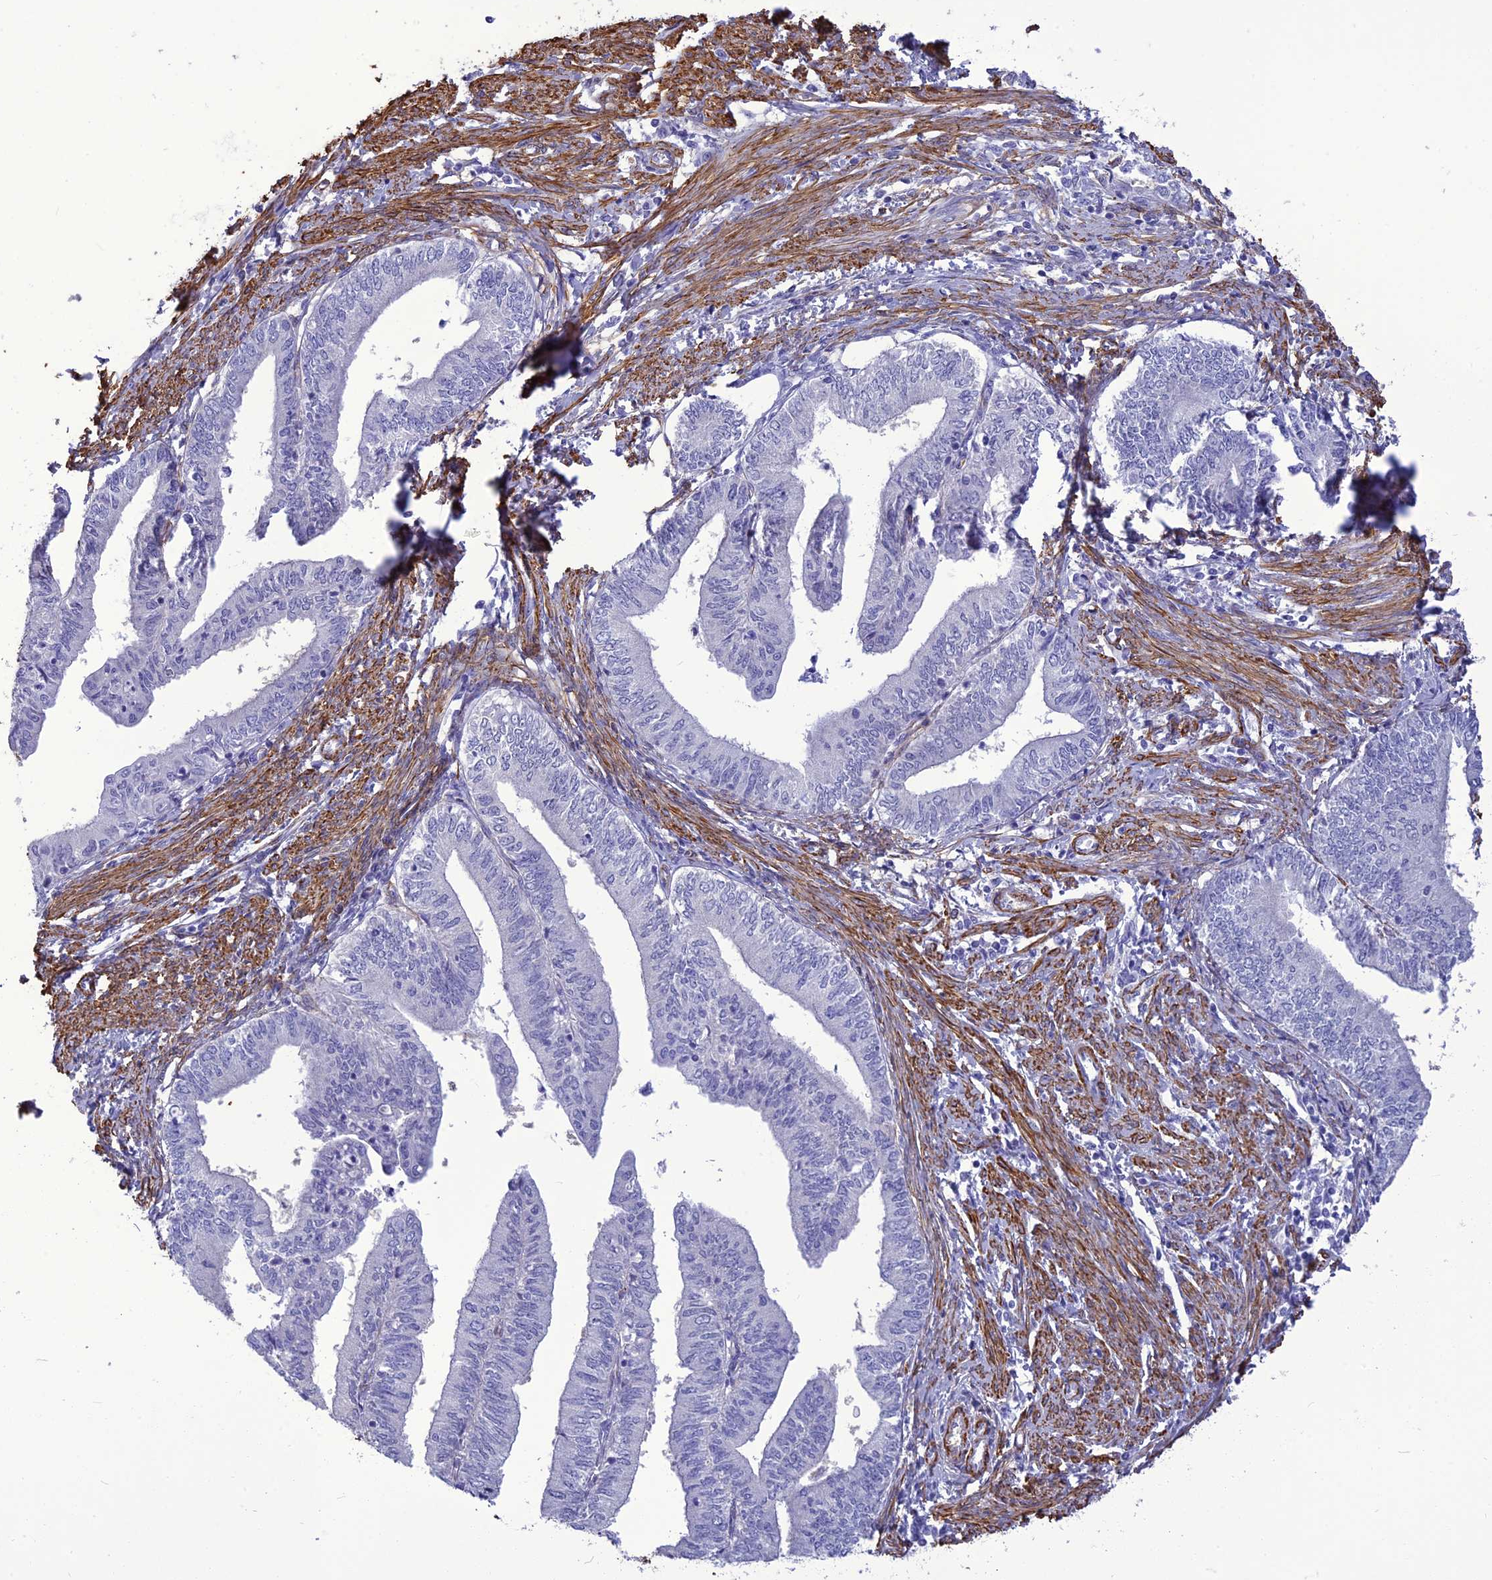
{"staining": {"intensity": "negative", "quantity": "none", "location": "none"}, "tissue": "endometrial cancer", "cell_type": "Tumor cells", "image_type": "cancer", "snomed": [{"axis": "morphology", "description": "Adenocarcinoma, NOS"}, {"axis": "topography", "description": "Endometrium"}], "caption": "Endometrial cancer was stained to show a protein in brown. There is no significant positivity in tumor cells.", "gene": "NKD1", "patient": {"sex": "female", "age": 66}}